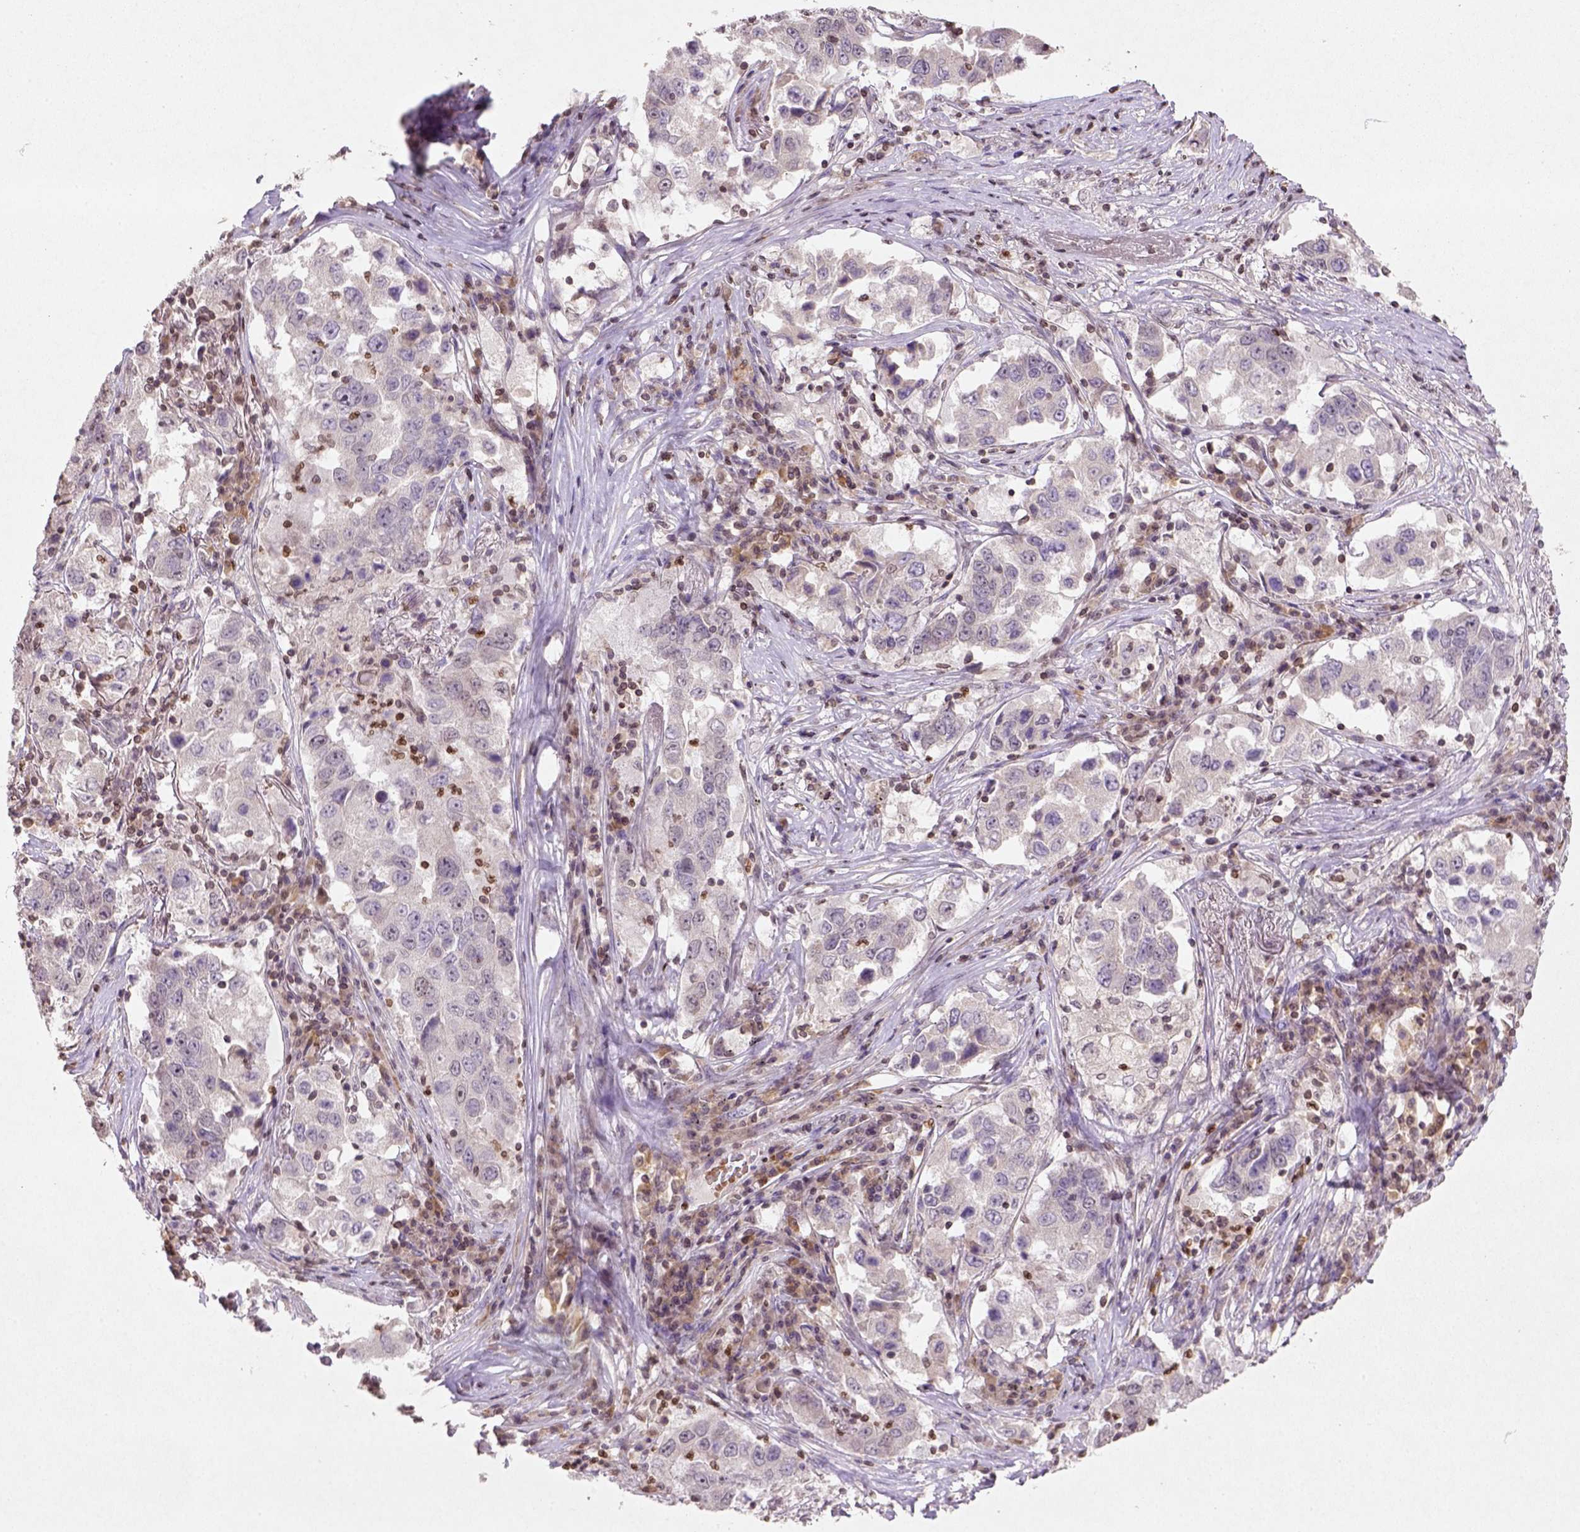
{"staining": {"intensity": "negative", "quantity": "none", "location": "none"}, "tissue": "lung cancer", "cell_type": "Tumor cells", "image_type": "cancer", "snomed": [{"axis": "morphology", "description": "Adenocarcinoma, NOS"}, {"axis": "topography", "description": "Lung"}], "caption": "Immunohistochemistry micrograph of neoplastic tissue: human lung adenocarcinoma stained with DAB shows no significant protein positivity in tumor cells.", "gene": "NUDT3", "patient": {"sex": "male", "age": 73}}